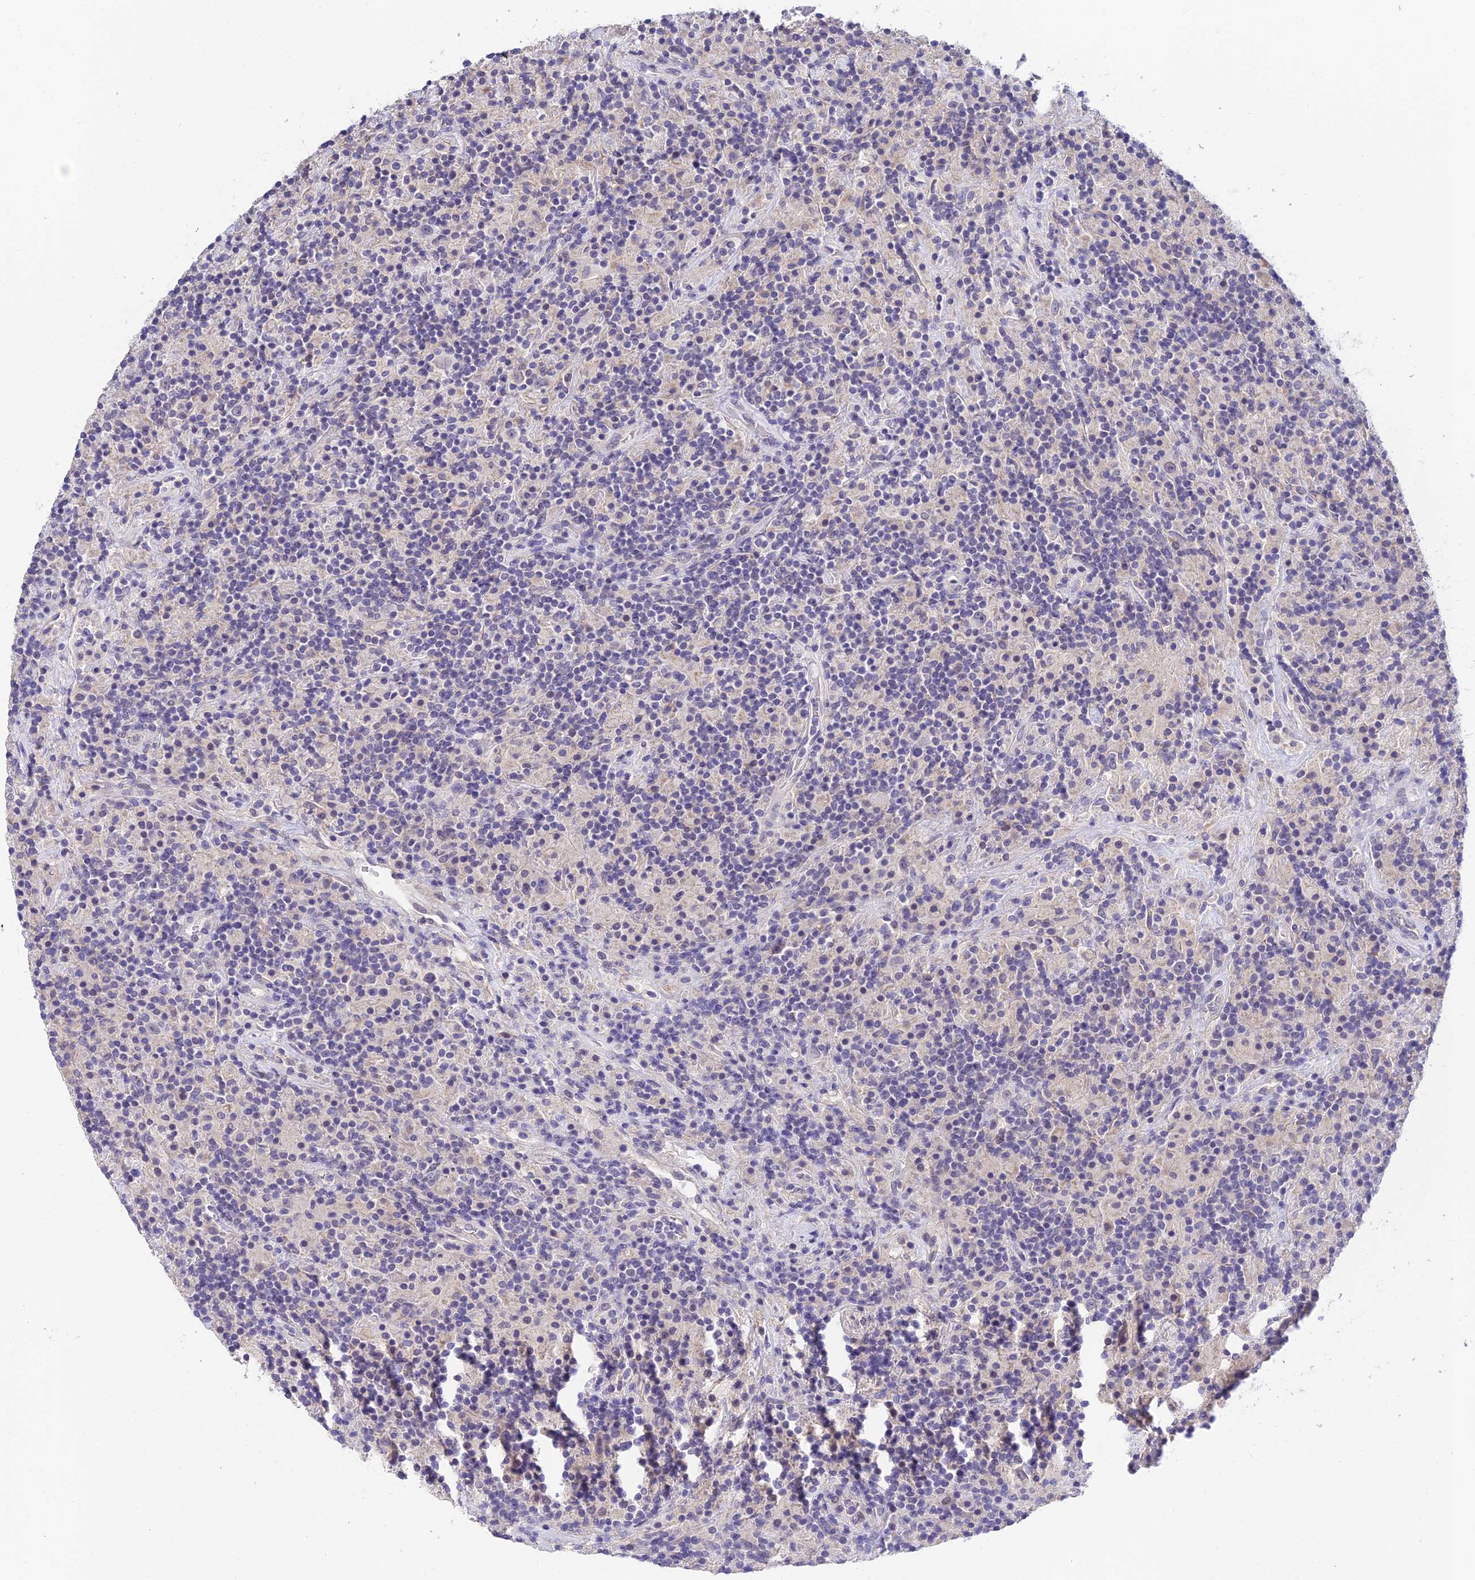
{"staining": {"intensity": "negative", "quantity": "none", "location": "none"}, "tissue": "lymphoma", "cell_type": "Tumor cells", "image_type": "cancer", "snomed": [{"axis": "morphology", "description": "Hodgkin's disease, NOS"}, {"axis": "topography", "description": "Lymph node"}], "caption": "Lymphoma was stained to show a protein in brown. There is no significant expression in tumor cells.", "gene": "HOXB1", "patient": {"sex": "male", "age": 70}}